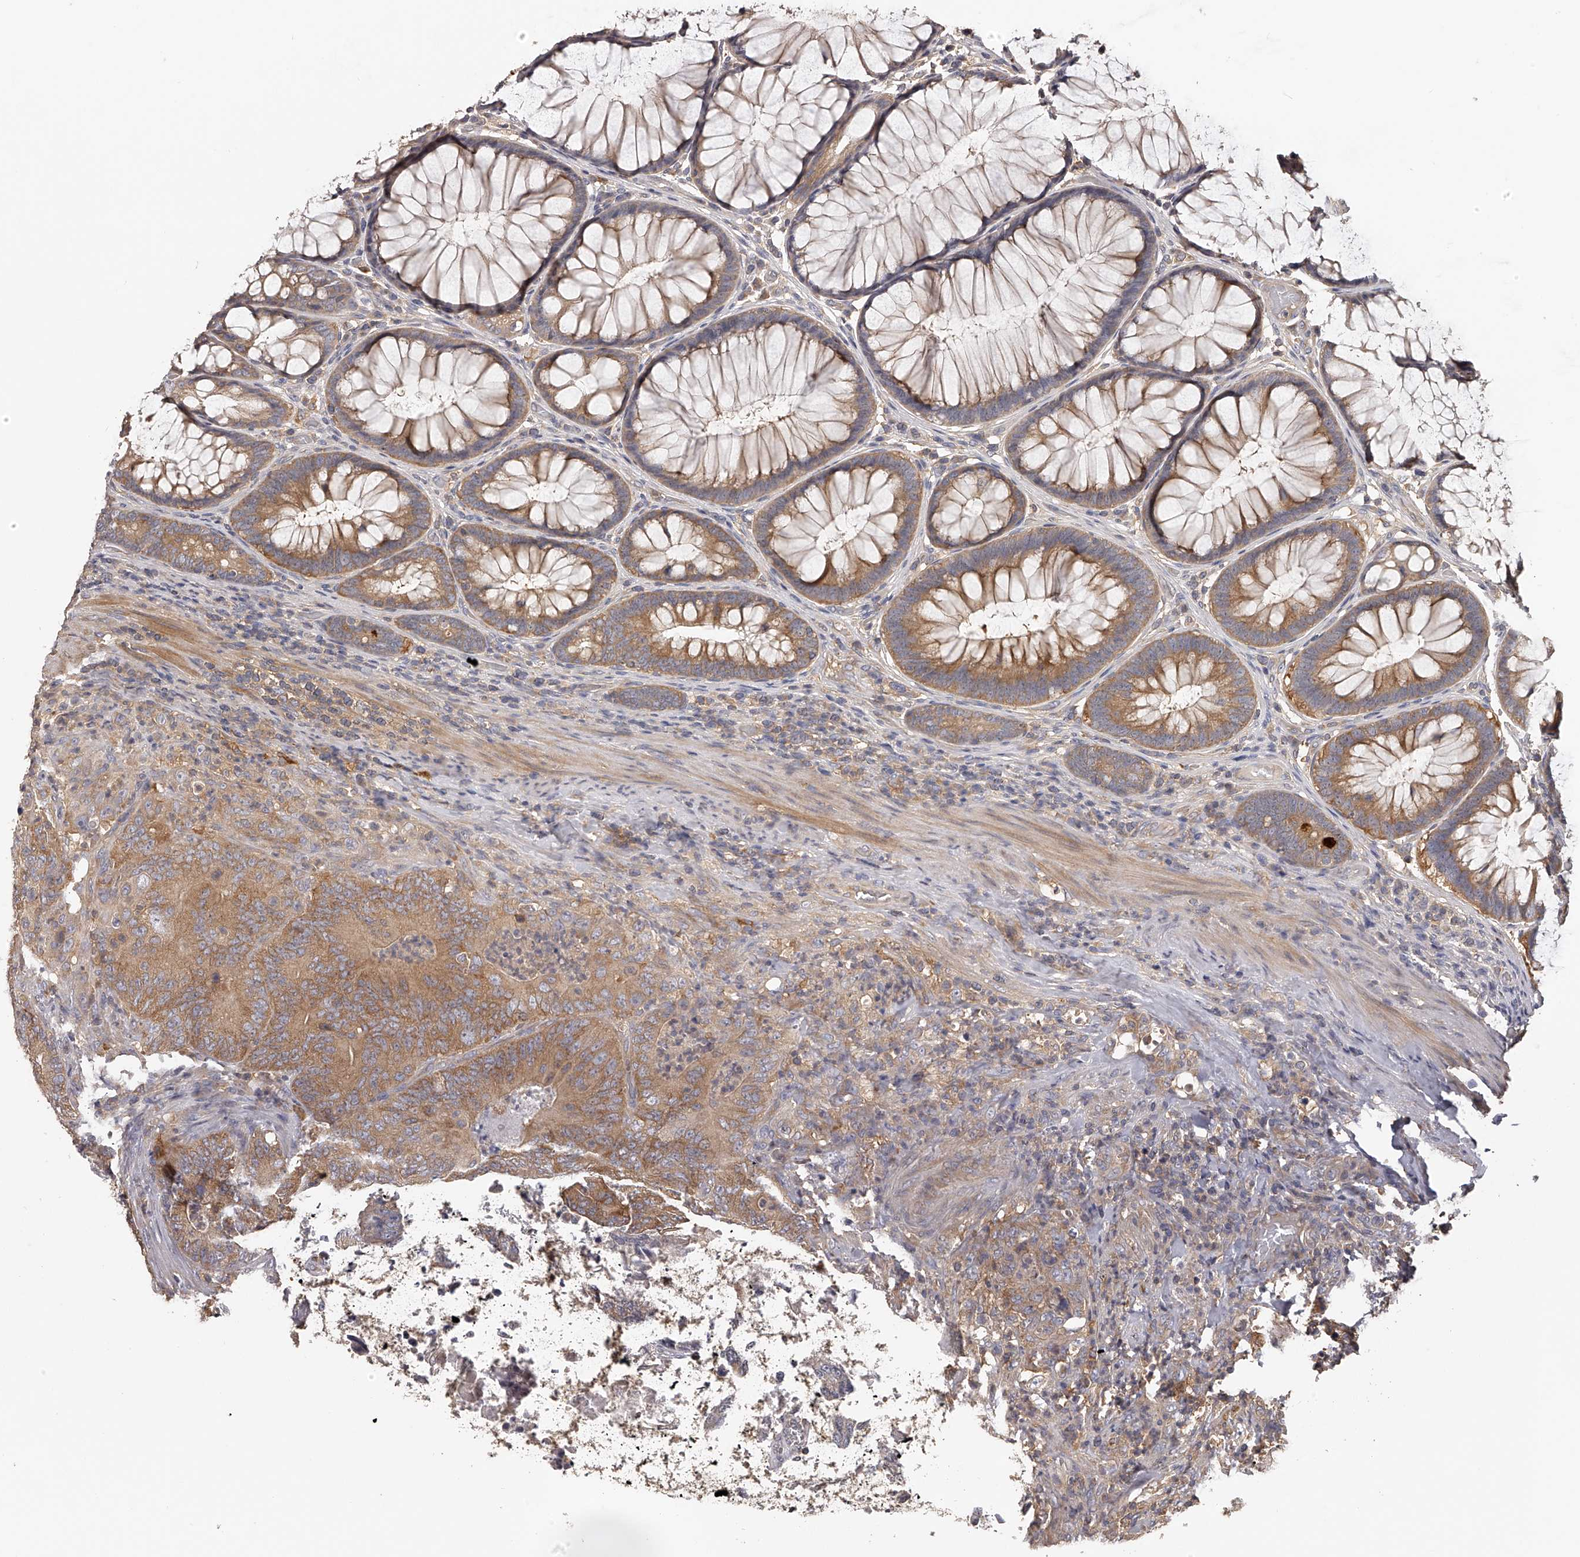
{"staining": {"intensity": "moderate", "quantity": ">75%", "location": "cytoplasmic/membranous"}, "tissue": "colorectal cancer", "cell_type": "Tumor cells", "image_type": "cancer", "snomed": [{"axis": "morphology", "description": "Normal tissue, NOS"}, {"axis": "topography", "description": "Colon"}], "caption": "Protein expression analysis of human colorectal cancer reveals moderate cytoplasmic/membranous expression in approximately >75% of tumor cells.", "gene": "TNN", "patient": {"sex": "female", "age": 82}}